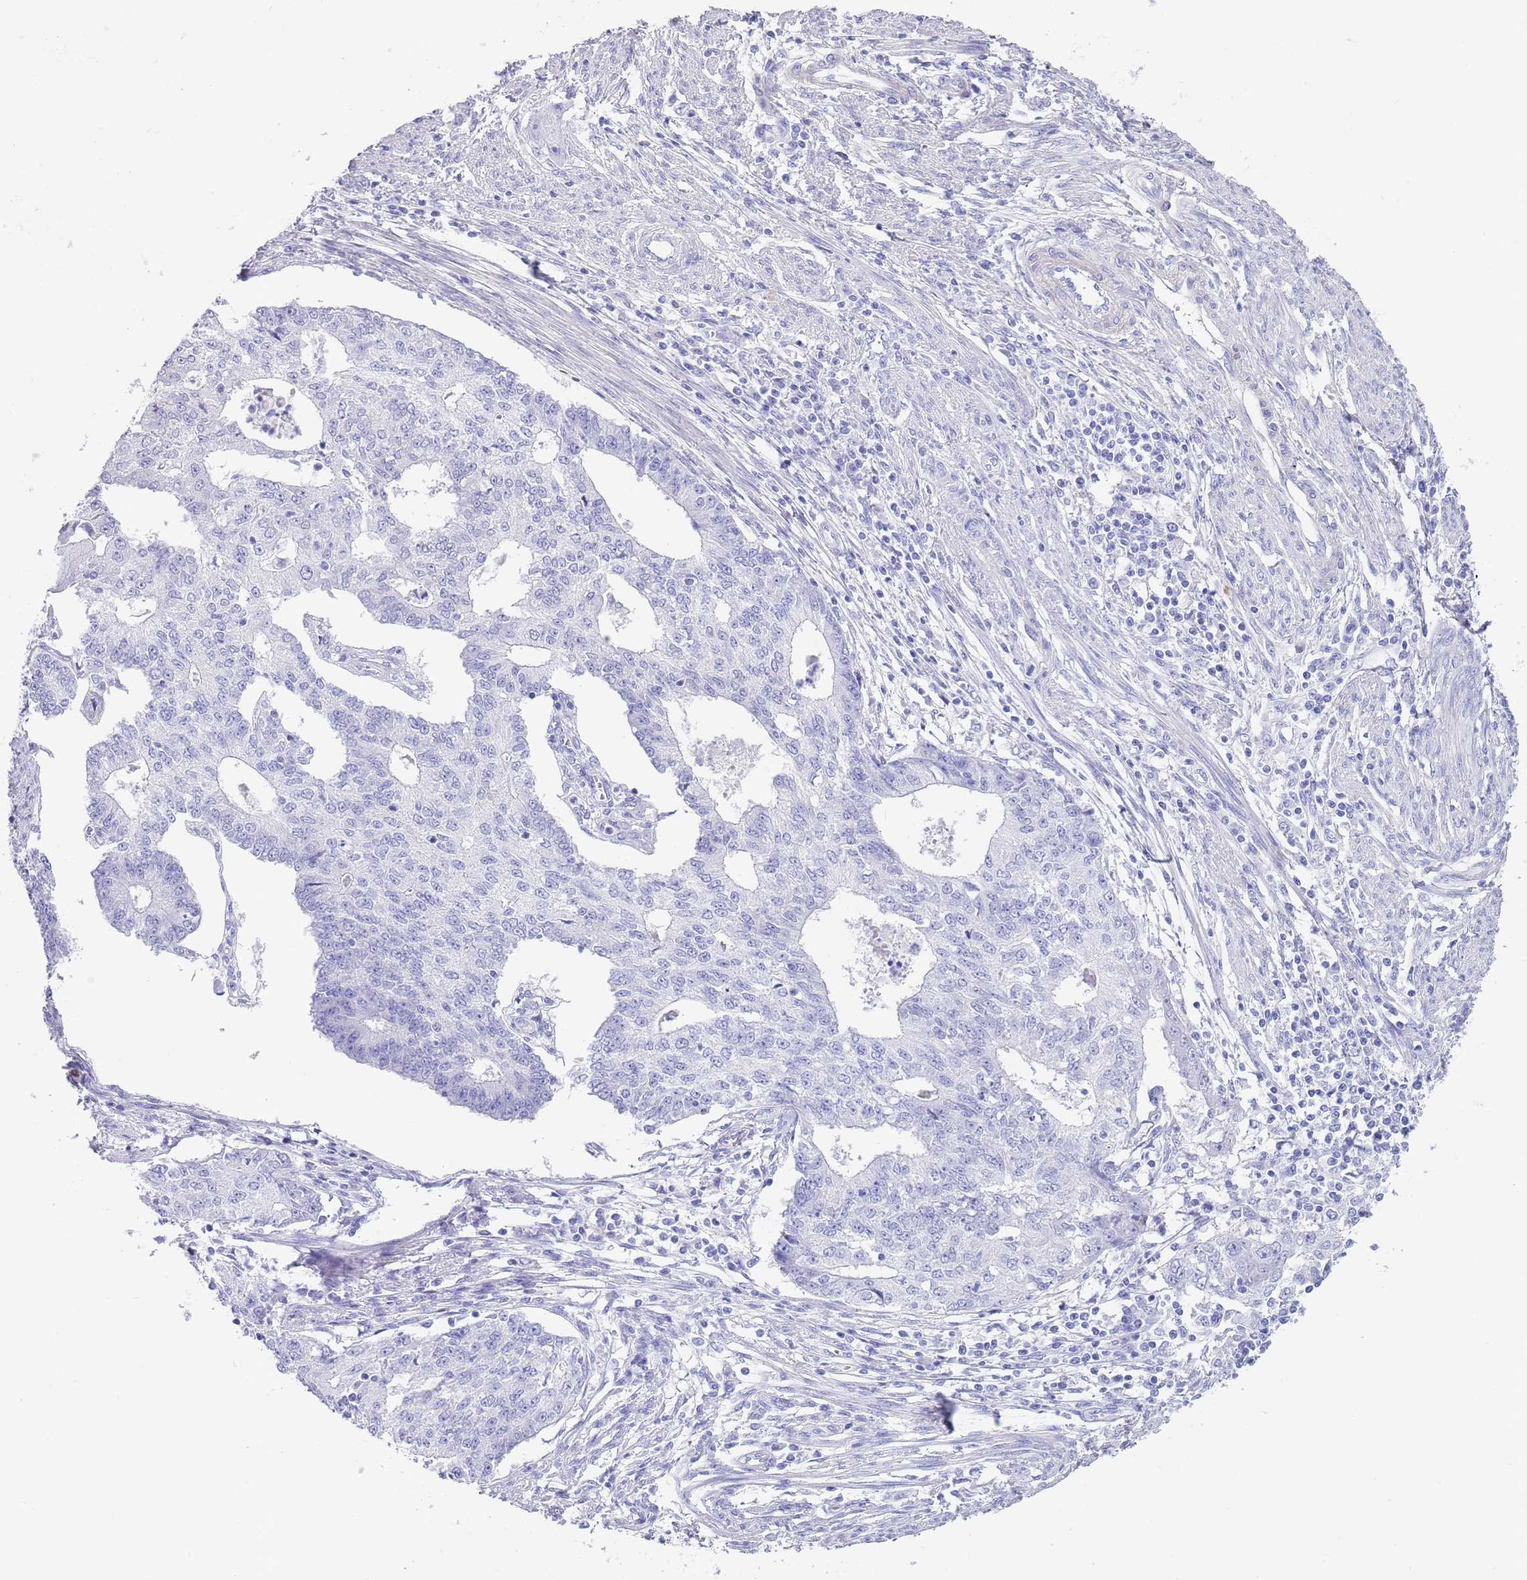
{"staining": {"intensity": "negative", "quantity": "none", "location": "none"}, "tissue": "endometrial cancer", "cell_type": "Tumor cells", "image_type": "cancer", "snomed": [{"axis": "morphology", "description": "Adenocarcinoma, NOS"}, {"axis": "topography", "description": "Endometrium"}], "caption": "Immunohistochemistry of human endometrial cancer (adenocarcinoma) exhibits no expression in tumor cells.", "gene": "CPXM2", "patient": {"sex": "female", "age": 56}}